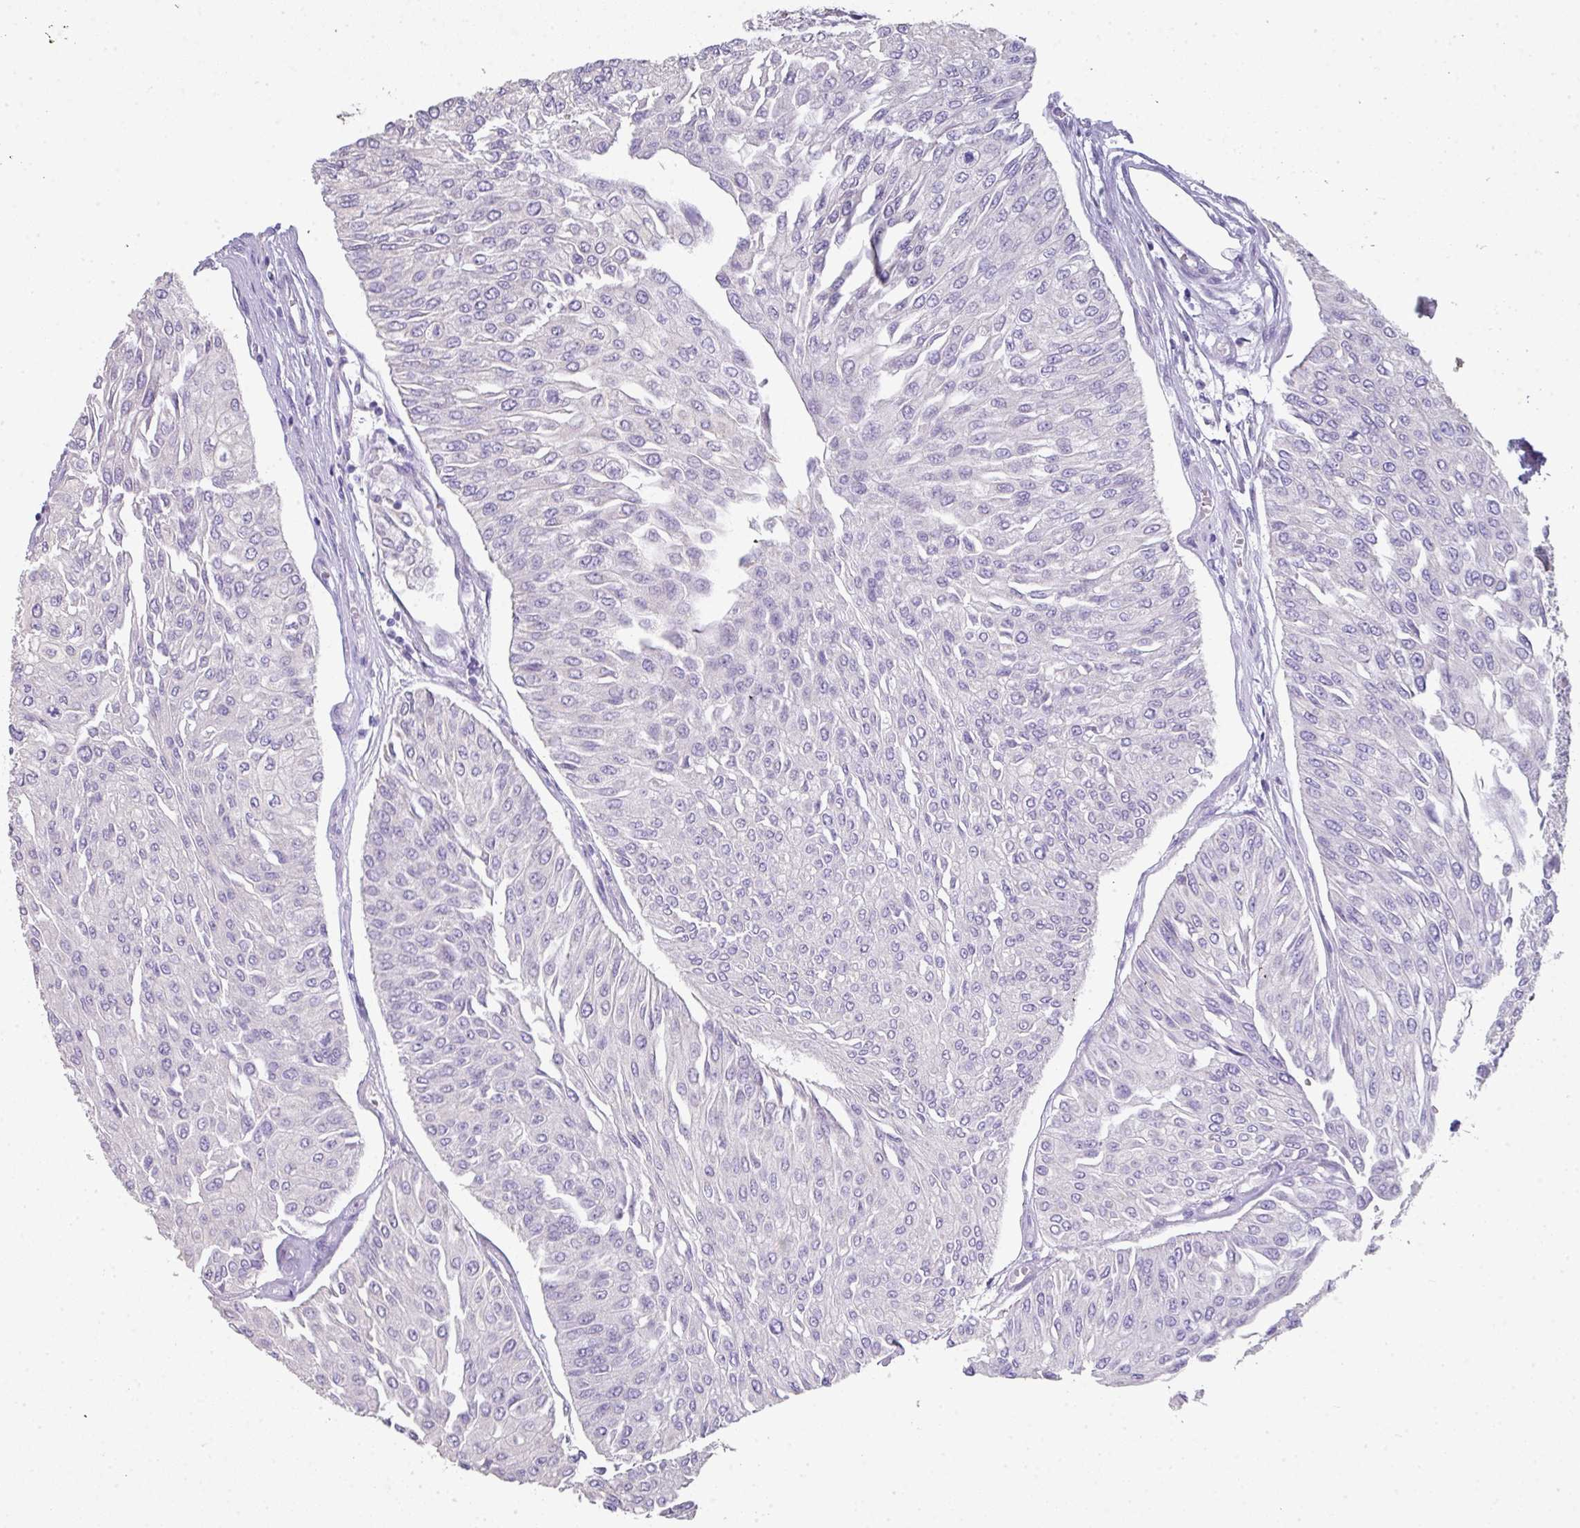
{"staining": {"intensity": "negative", "quantity": "none", "location": "none"}, "tissue": "urothelial cancer", "cell_type": "Tumor cells", "image_type": "cancer", "snomed": [{"axis": "morphology", "description": "Urothelial carcinoma, Low grade"}, {"axis": "topography", "description": "Urinary bladder"}], "caption": "IHC photomicrograph of low-grade urothelial carcinoma stained for a protein (brown), which demonstrates no positivity in tumor cells.", "gene": "GLI4", "patient": {"sex": "male", "age": 67}}